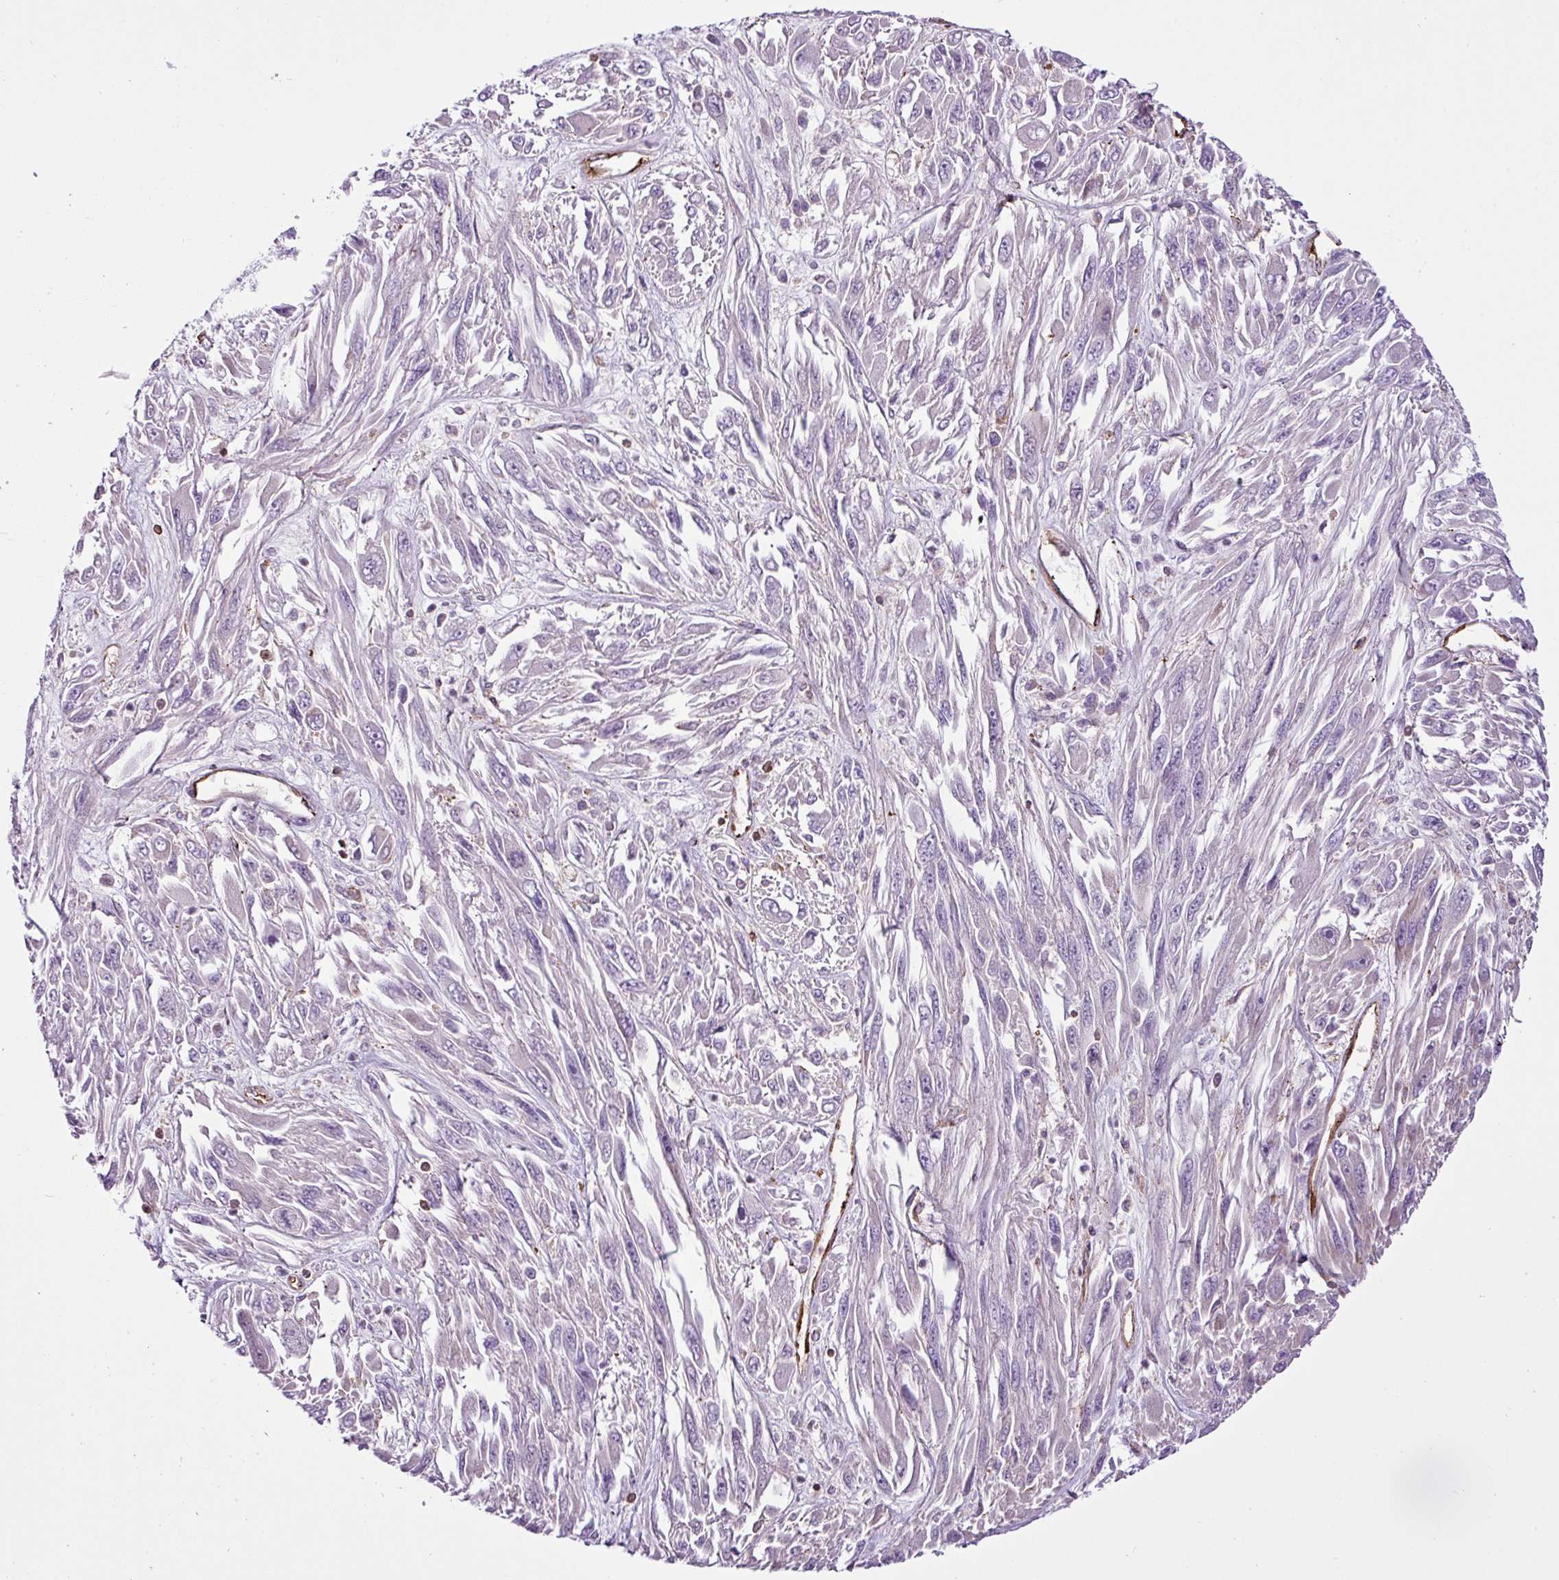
{"staining": {"intensity": "negative", "quantity": "none", "location": "none"}, "tissue": "melanoma", "cell_type": "Tumor cells", "image_type": "cancer", "snomed": [{"axis": "morphology", "description": "Malignant melanoma, NOS"}, {"axis": "topography", "description": "Skin"}], "caption": "Image shows no protein expression in tumor cells of melanoma tissue.", "gene": "EME2", "patient": {"sex": "female", "age": 91}}